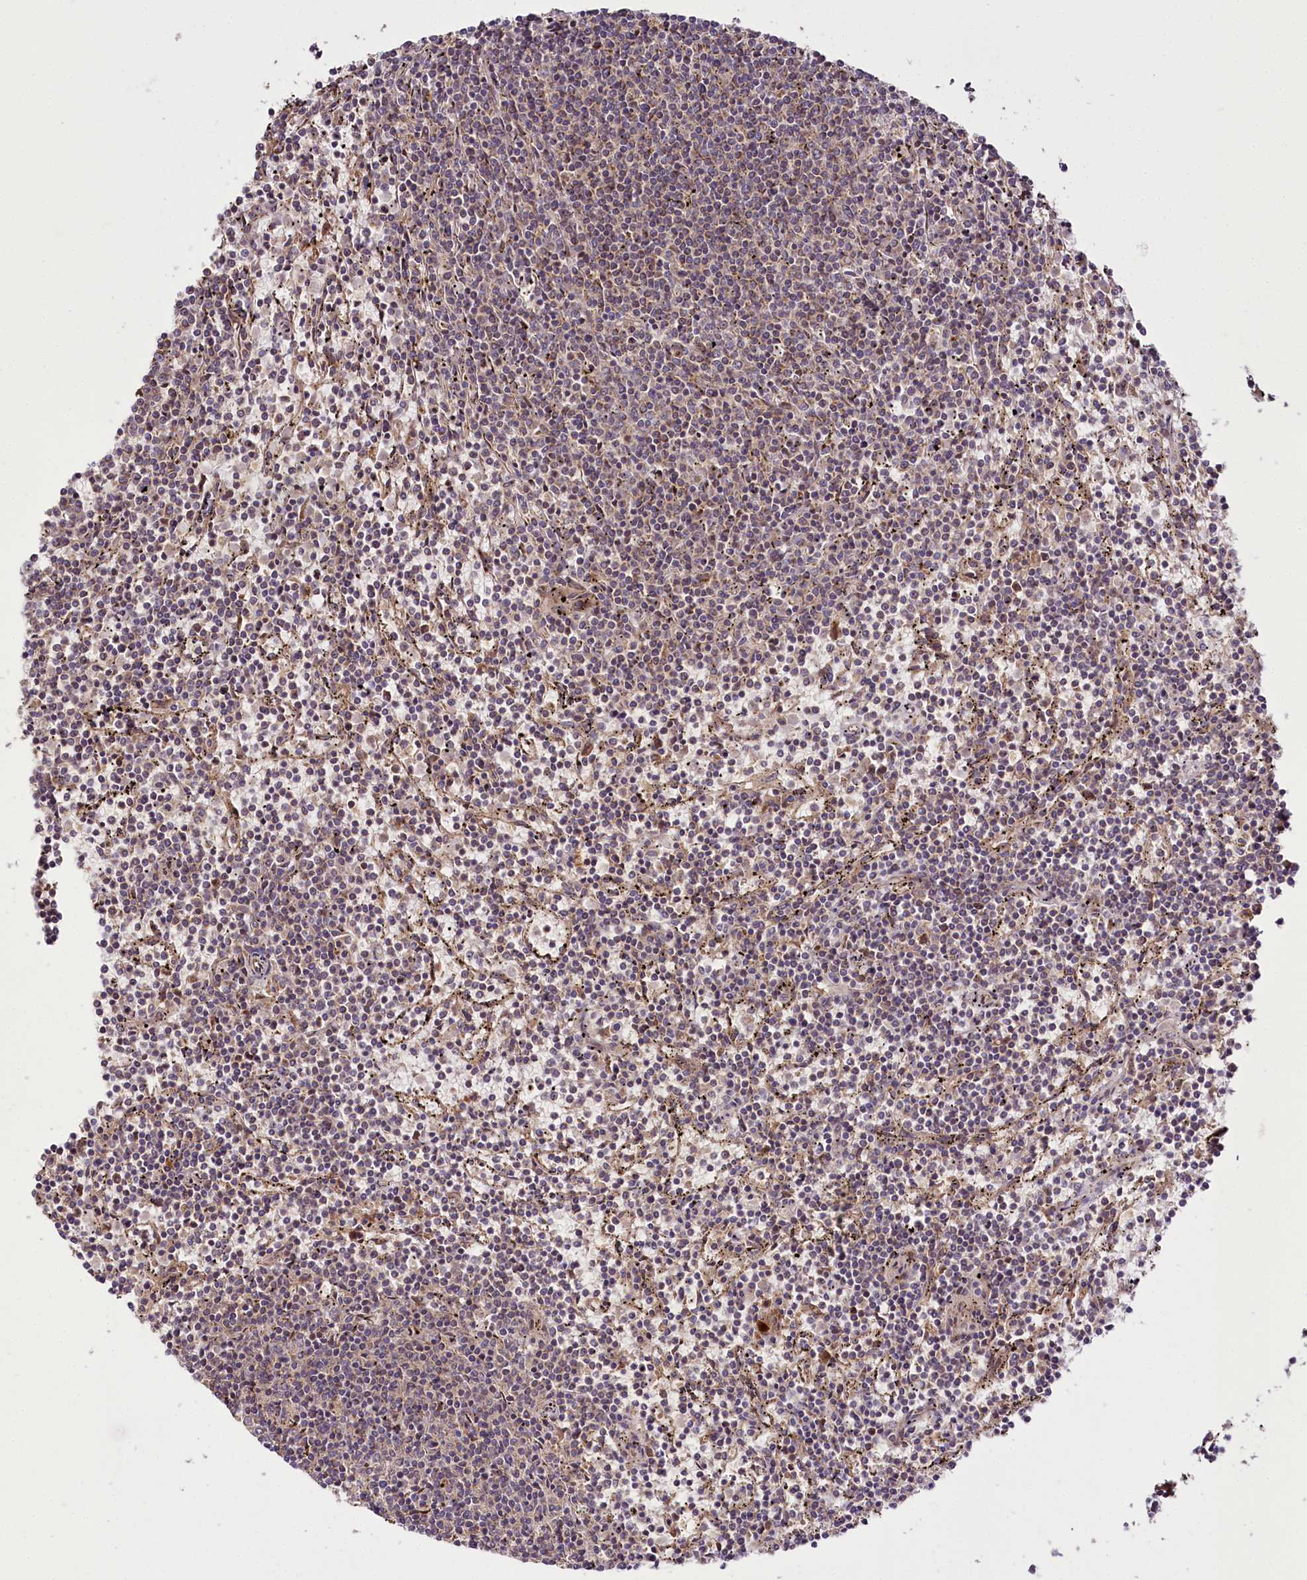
{"staining": {"intensity": "weak", "quantity": "<25%", "location": "cytoplasmic/membranous"}, "tissue": "lymphoma", "cell_type": "Tumor cells", "image_type": "cancer", "snomed": [{"axis": "morphology", "description": "Malignant lymphoma, non-Hodgkin's type, Low grade"}, {"axis": "topography", "description": "Spleen"}], "caption": "High power microscopy micrograph of an immunohistochemistry photomicrograph of lymphoma, revealing no significant expression in tumor cells.", "gene": "RAB7A", "patient": {"sex": "female", "age": 50}}